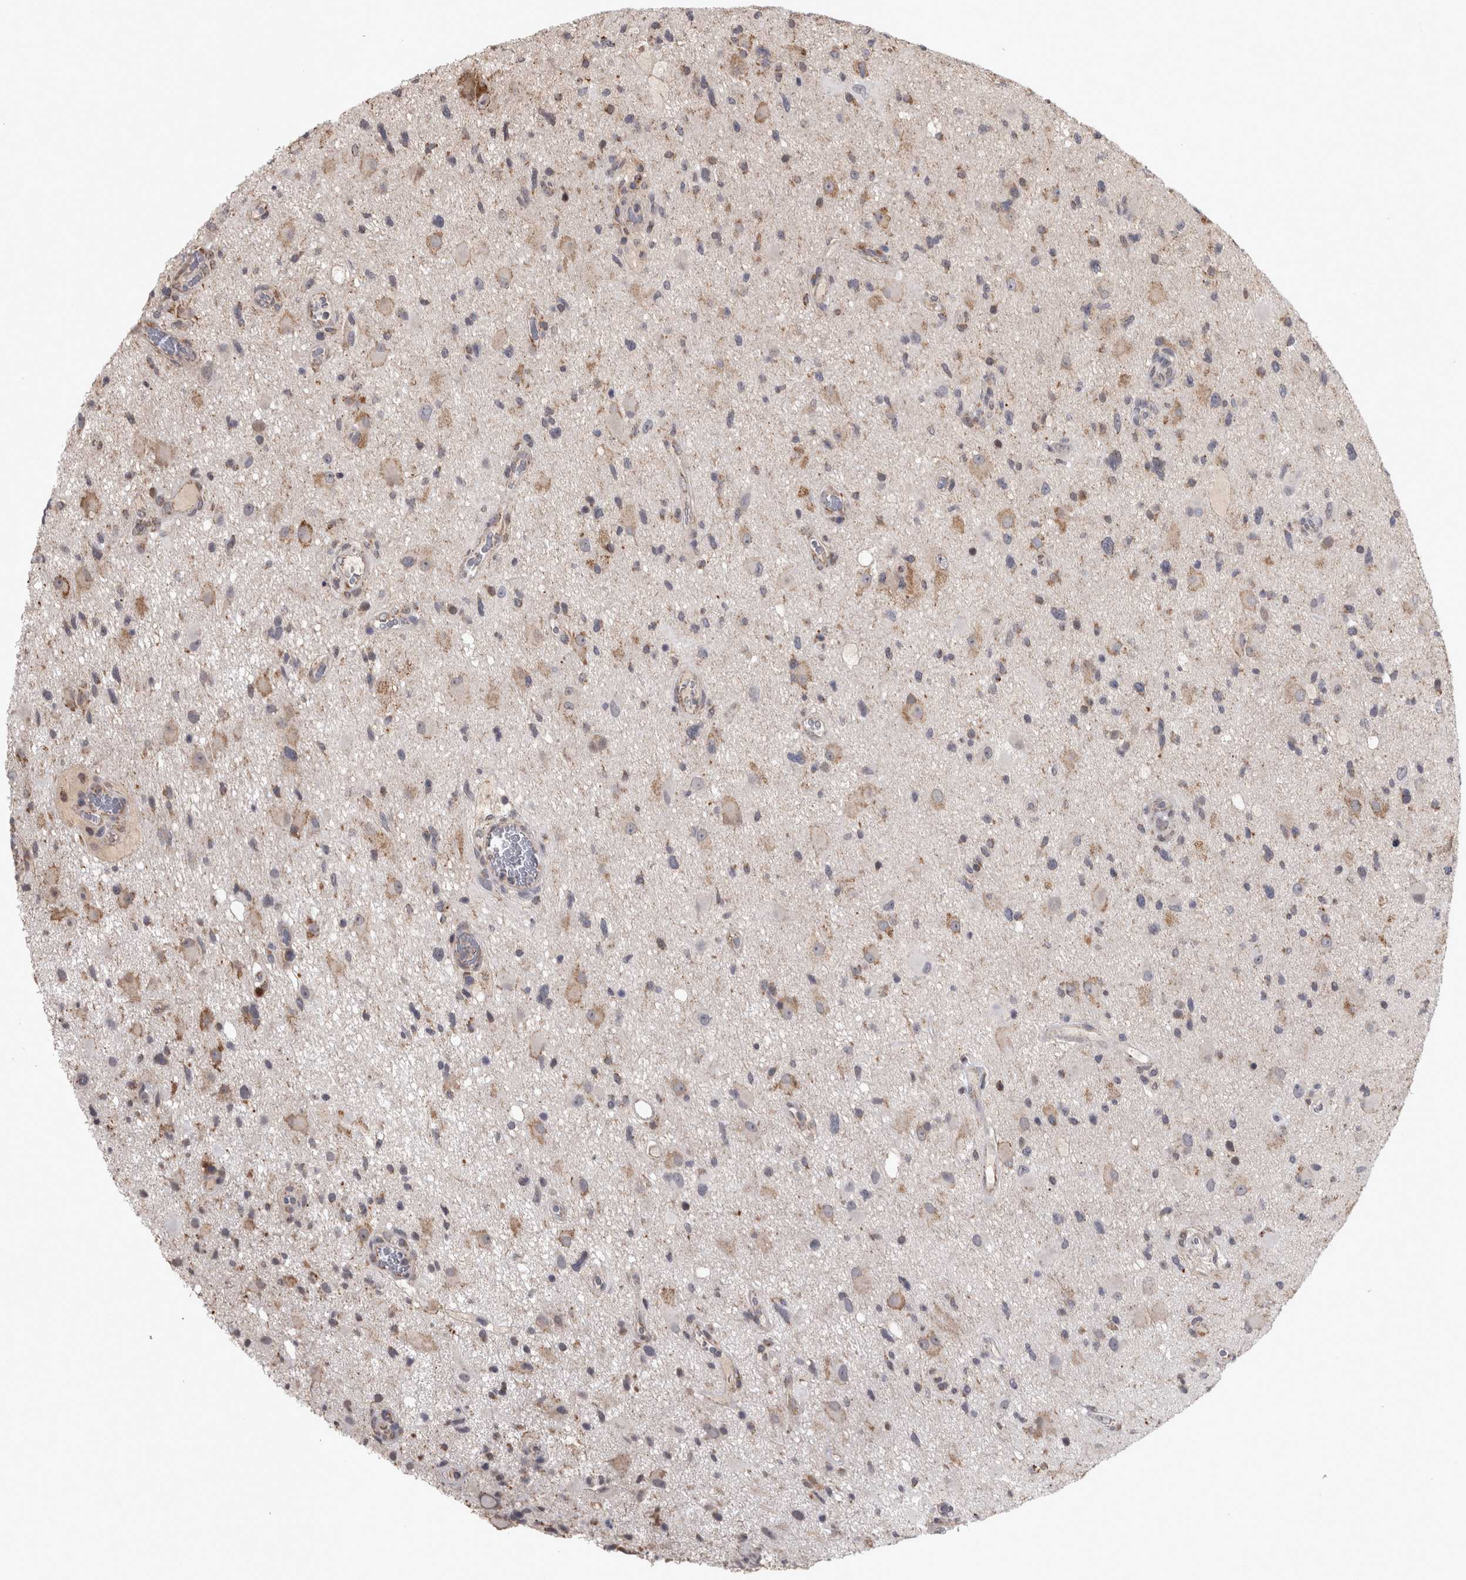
{"staining": {"intensity": "moderate", "quantity": "<25%", "location": "cytoplasmic/membranous"}, "tissue": "glioma", "cell_type": "Tumor cells", "image_type": "cancer", "snomed": [{"axis": "morphology", "description": "Glioma, malignant, High grade"}, {"axis": "topography", "description": "Brain"}], "caption": "Immunohistochemistry (IHC) (DAB (3,3'-diaminobenzidine)) staining of human malignant glioma (high-grade) shows moderate cytoplasmic/membranous protein expression in about <25% of tumor cells.", "gene": "DBT", "patient": {"sex": "male", "age": 33}}